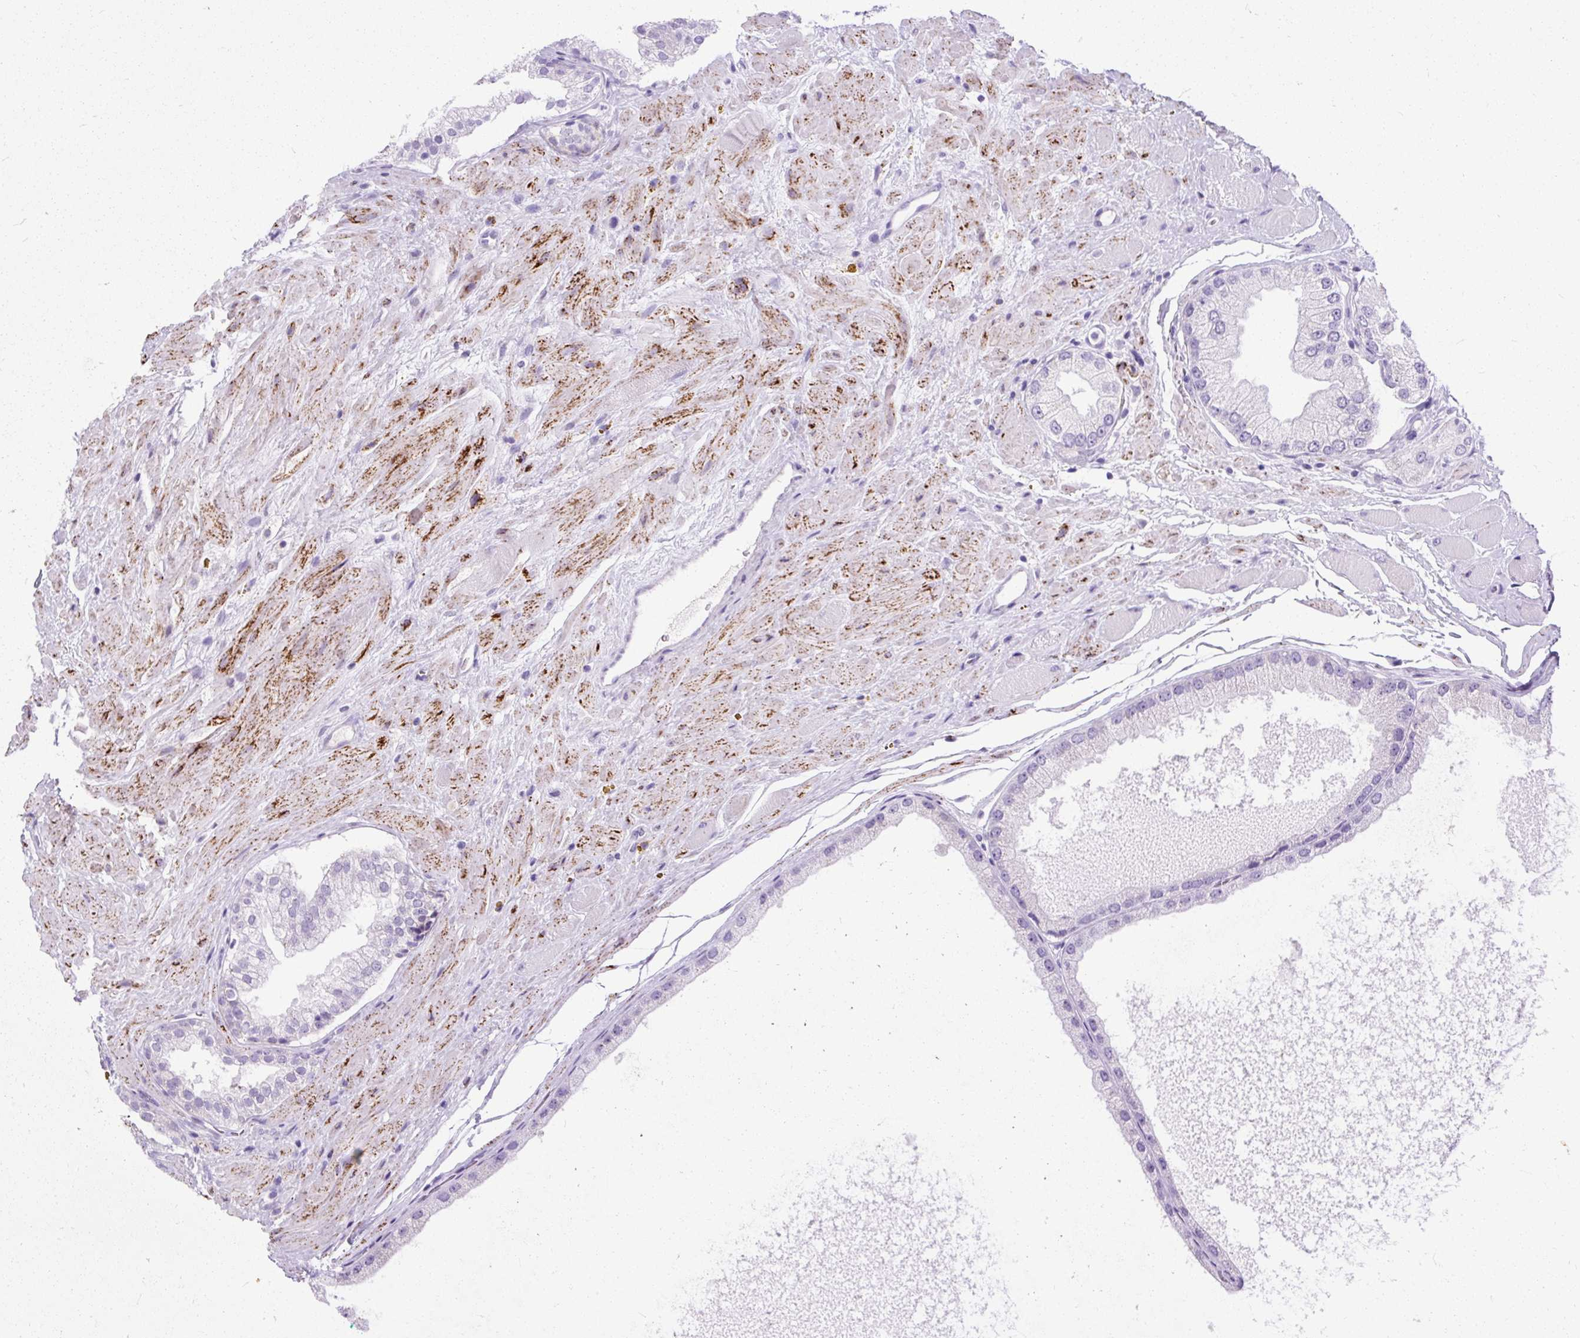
{"staining": {"intensity": "negative", "quantity": "none", "location": "none"}, "tissue": "prostate cancer", "cell_type": "Tumor cells", "image_type": "cancer", "snomed": [{"axis": "morphology", "description": "Adenocarcinoma, Low grade"}, {"axis": "topography", "description": "Prostate"}], "caption": "Immunohistochemical staining of prostate cancer (low-grade adenocarcinoma) shows no significant expression in tumor cells.", "gene": "ZNF256", "patient": {"sex": "male", "age": 42}}